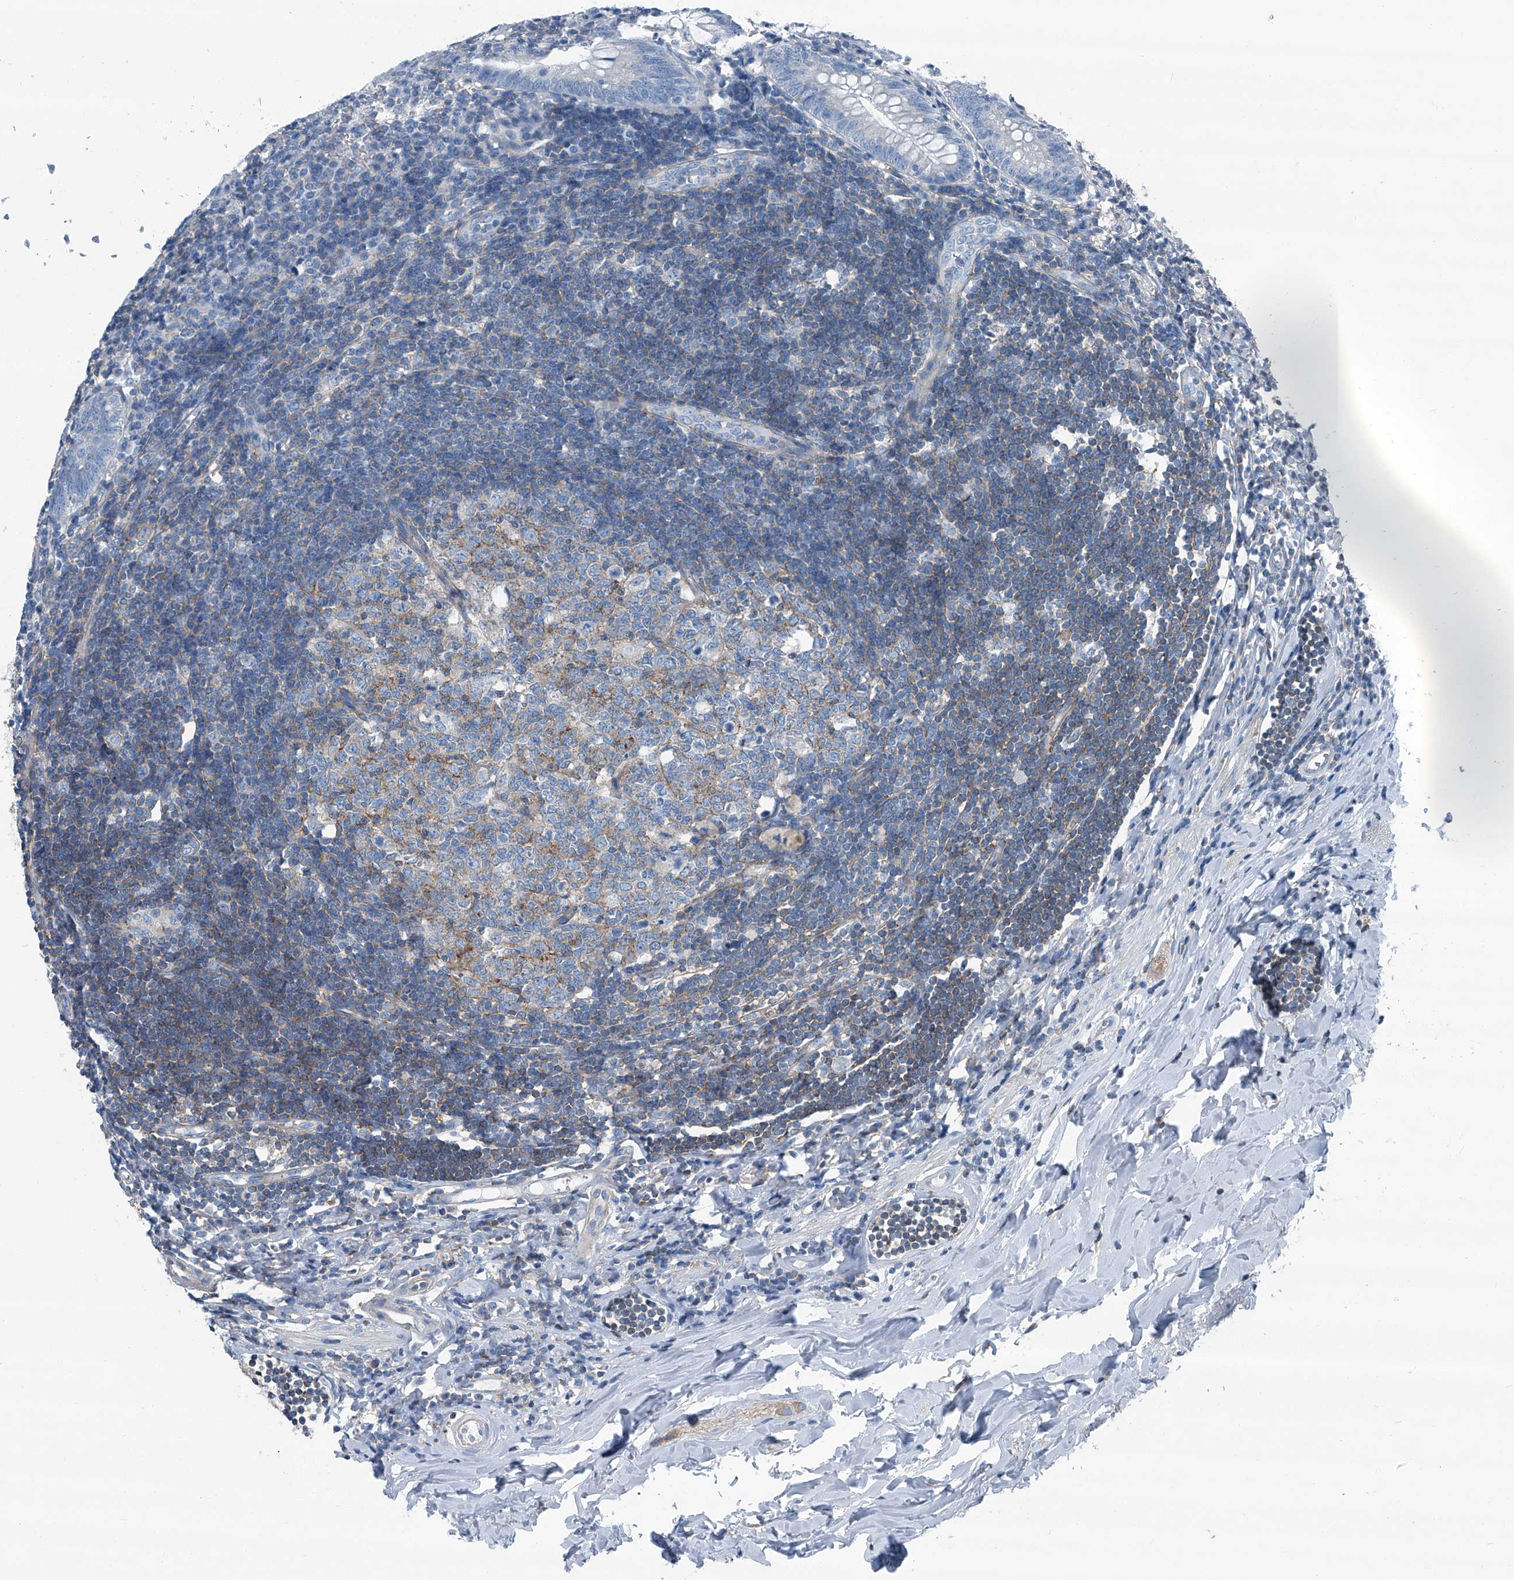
{"staining": {"intensity": "negative", "quantity": "none", "location": "none"}, "tissue": "appendix", "cell_type": "Glandular cells", "image_type": "normal", "snomed": [{"axis": "morphology", "description": "Normal tissue, NOS"}, {"axis": "topography", "description": "Appendix"}], "caption": "Histopathology image shows no significant protein expression in glandular cells of benign appendix. Nuclei are stained in blue.", "gene": "SEPTIN7", "patient": {"sex": "female", "age": 54}}